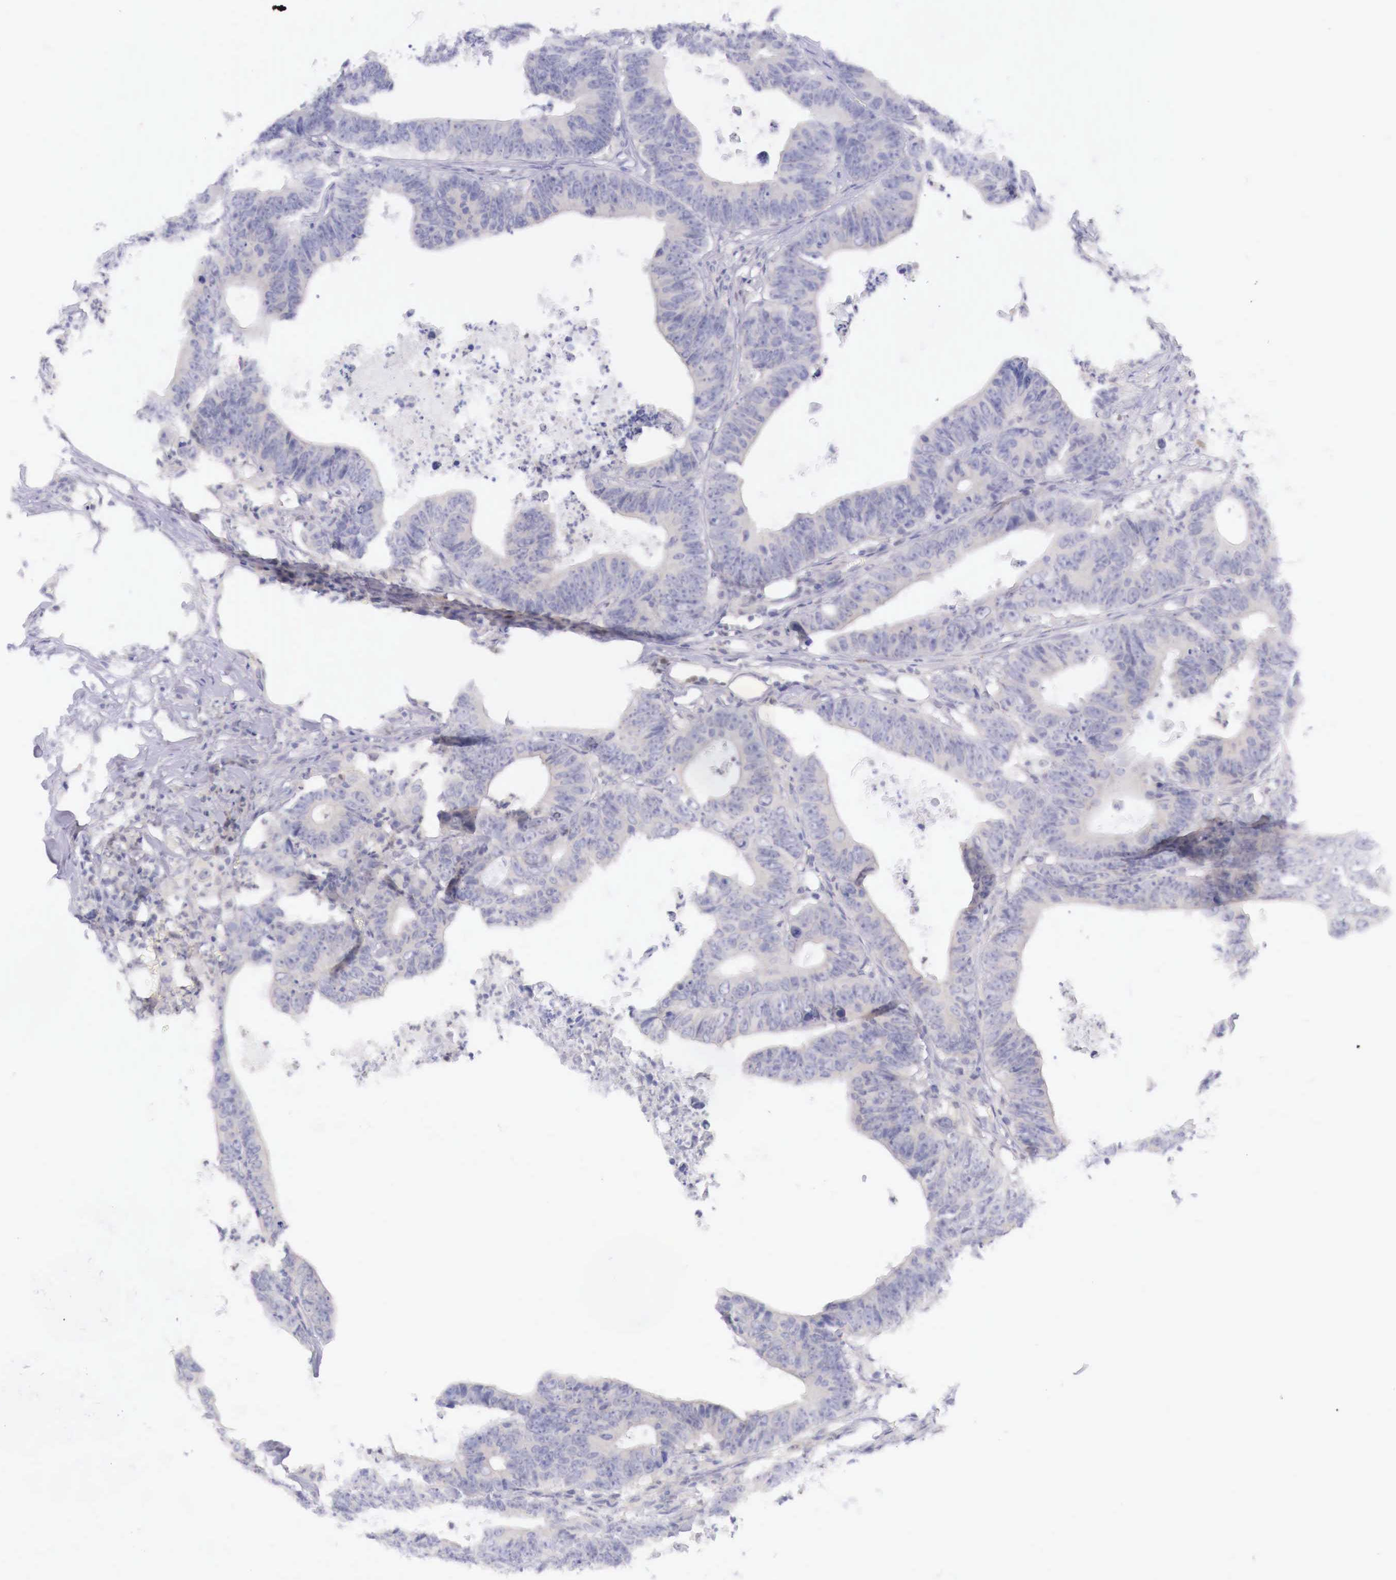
{"staining": {"intensity": "negative", "quantity": "none", "location": "none"}, "tissue": "colorectal cancer", "cell_type": "Tumor cells", "image_type": "cancer", "snomed": [{"axis": "morphology", "description": "Adenocarcinoma, NOS"}, {"axis": "topography", "description": "Colon"}], "caption": "High power microscopy image of an IHC histopathology image of colorectal cancer (adenocarcinoma), revealing no significant positivity in tumor cells.", "gene": "BCL6", "patient": {"sex": "female", "age": 76}}